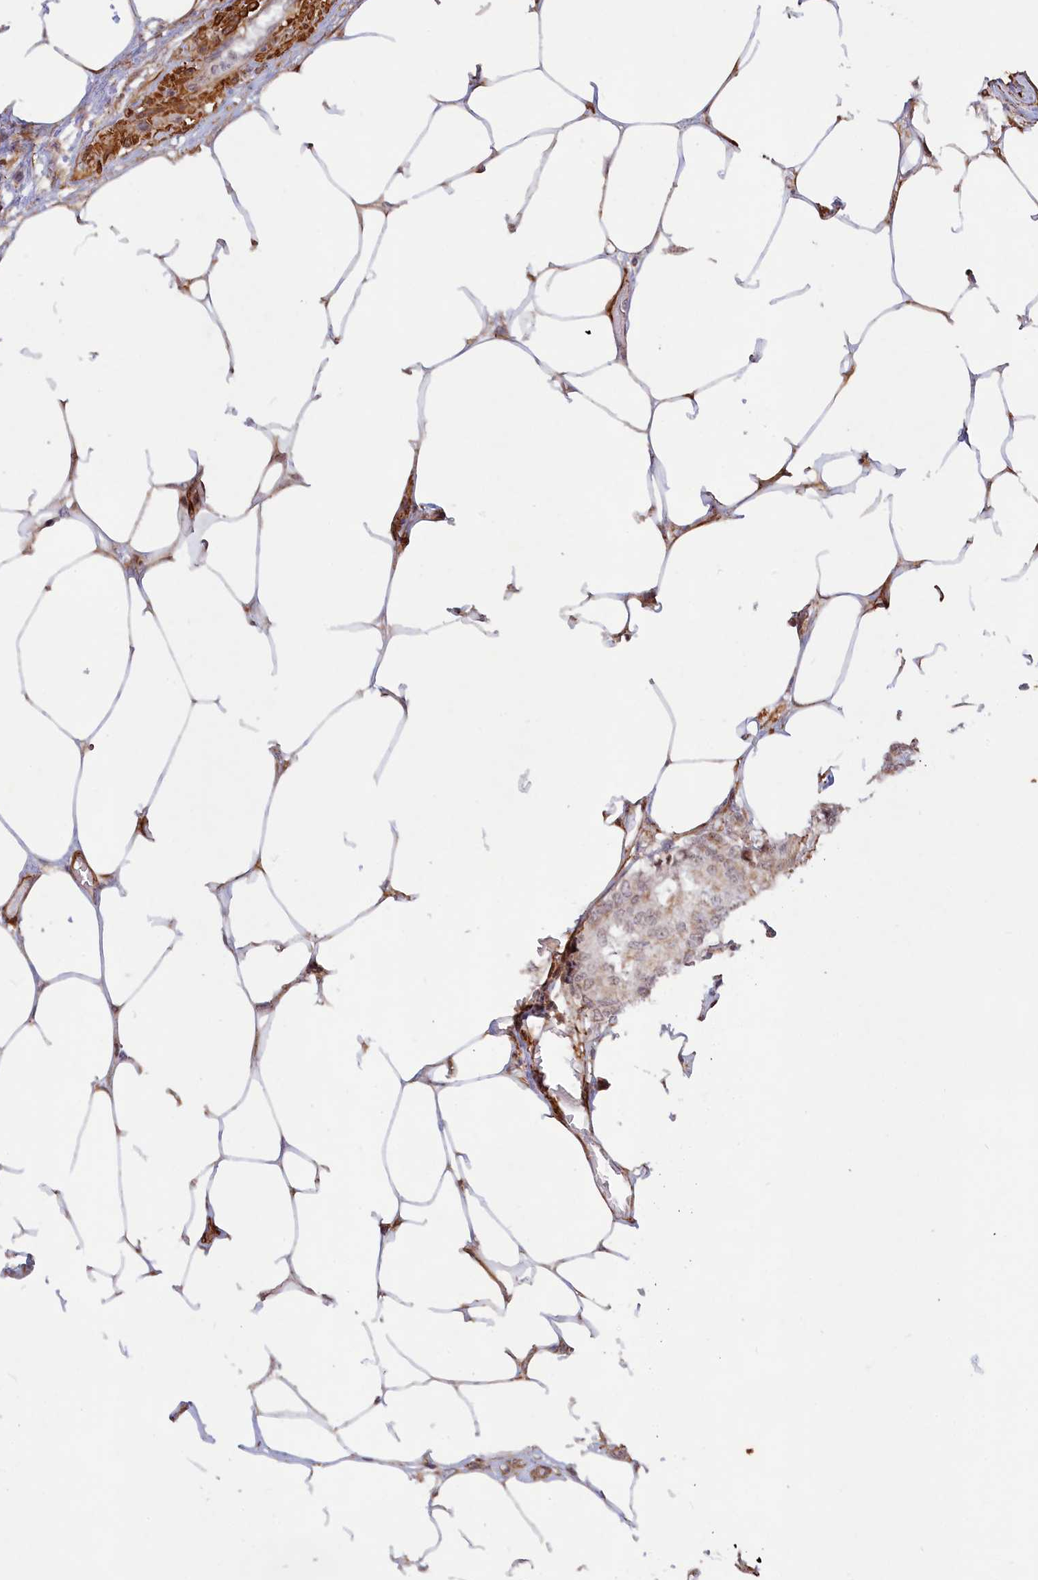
{"staining": {"intensity": "weak", "quantity": "25%-75%", "location": "cytoplasmic/membranous"}, "tissue": "breast cancer", "cell_type": "Tumor cells", "image_type": "cancer", "snomed": [{"axis": "morphology", "description": "Duct carcinoma"}, {"axis": "topography", "description": "Breast"}], "caption": "Tumor cells reveal weak cytoplasmic/membranous expression in about 25%-75% of cells in invasive ductal carcinoma (breast).", "gene": "CCDC154", "patient": {"sex": "female", "age": 75}}